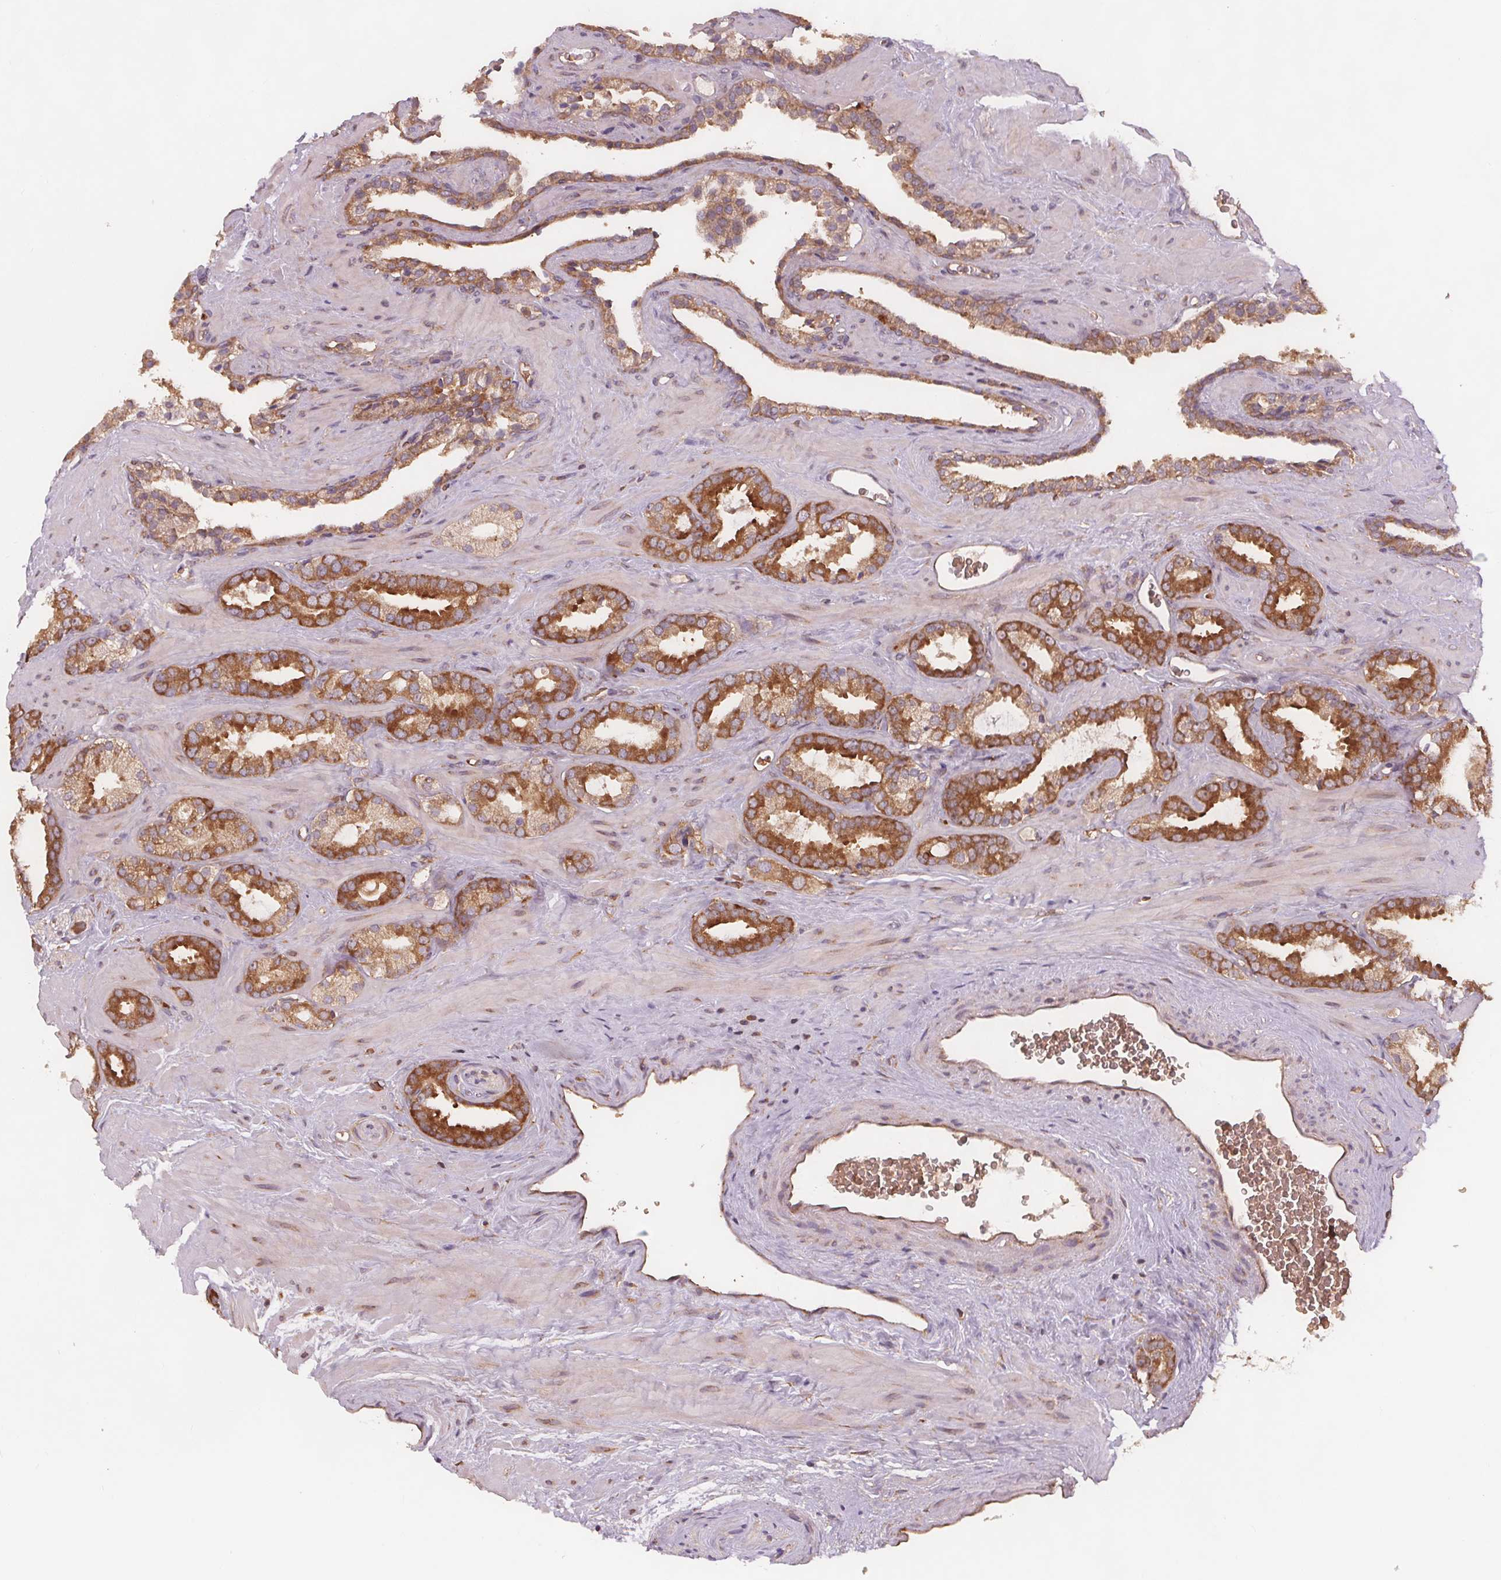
{"staining": {"intensity": "moderate", "quantity": ">75%", "location": "cytoplasmic/membranous"}, "tissue": "prostate cancer", "cell_type": "Tumor cells", "image_type": "cancer", "snomed": [{"axis": "morphology", "description": "Adenocarcinoma, Low grade"}, {"axis": "topography", "description": "Prostate"}], "caption": "A high-resolution photomicrograph shows IHC staining of prostate low-grade adenocarcinoma, which exhibits moderate cytoplasmic/membranous staining in about >75% of tumor cells.", "gene": "EIF3D", "patient": {"sex": "male", "age": 62}}